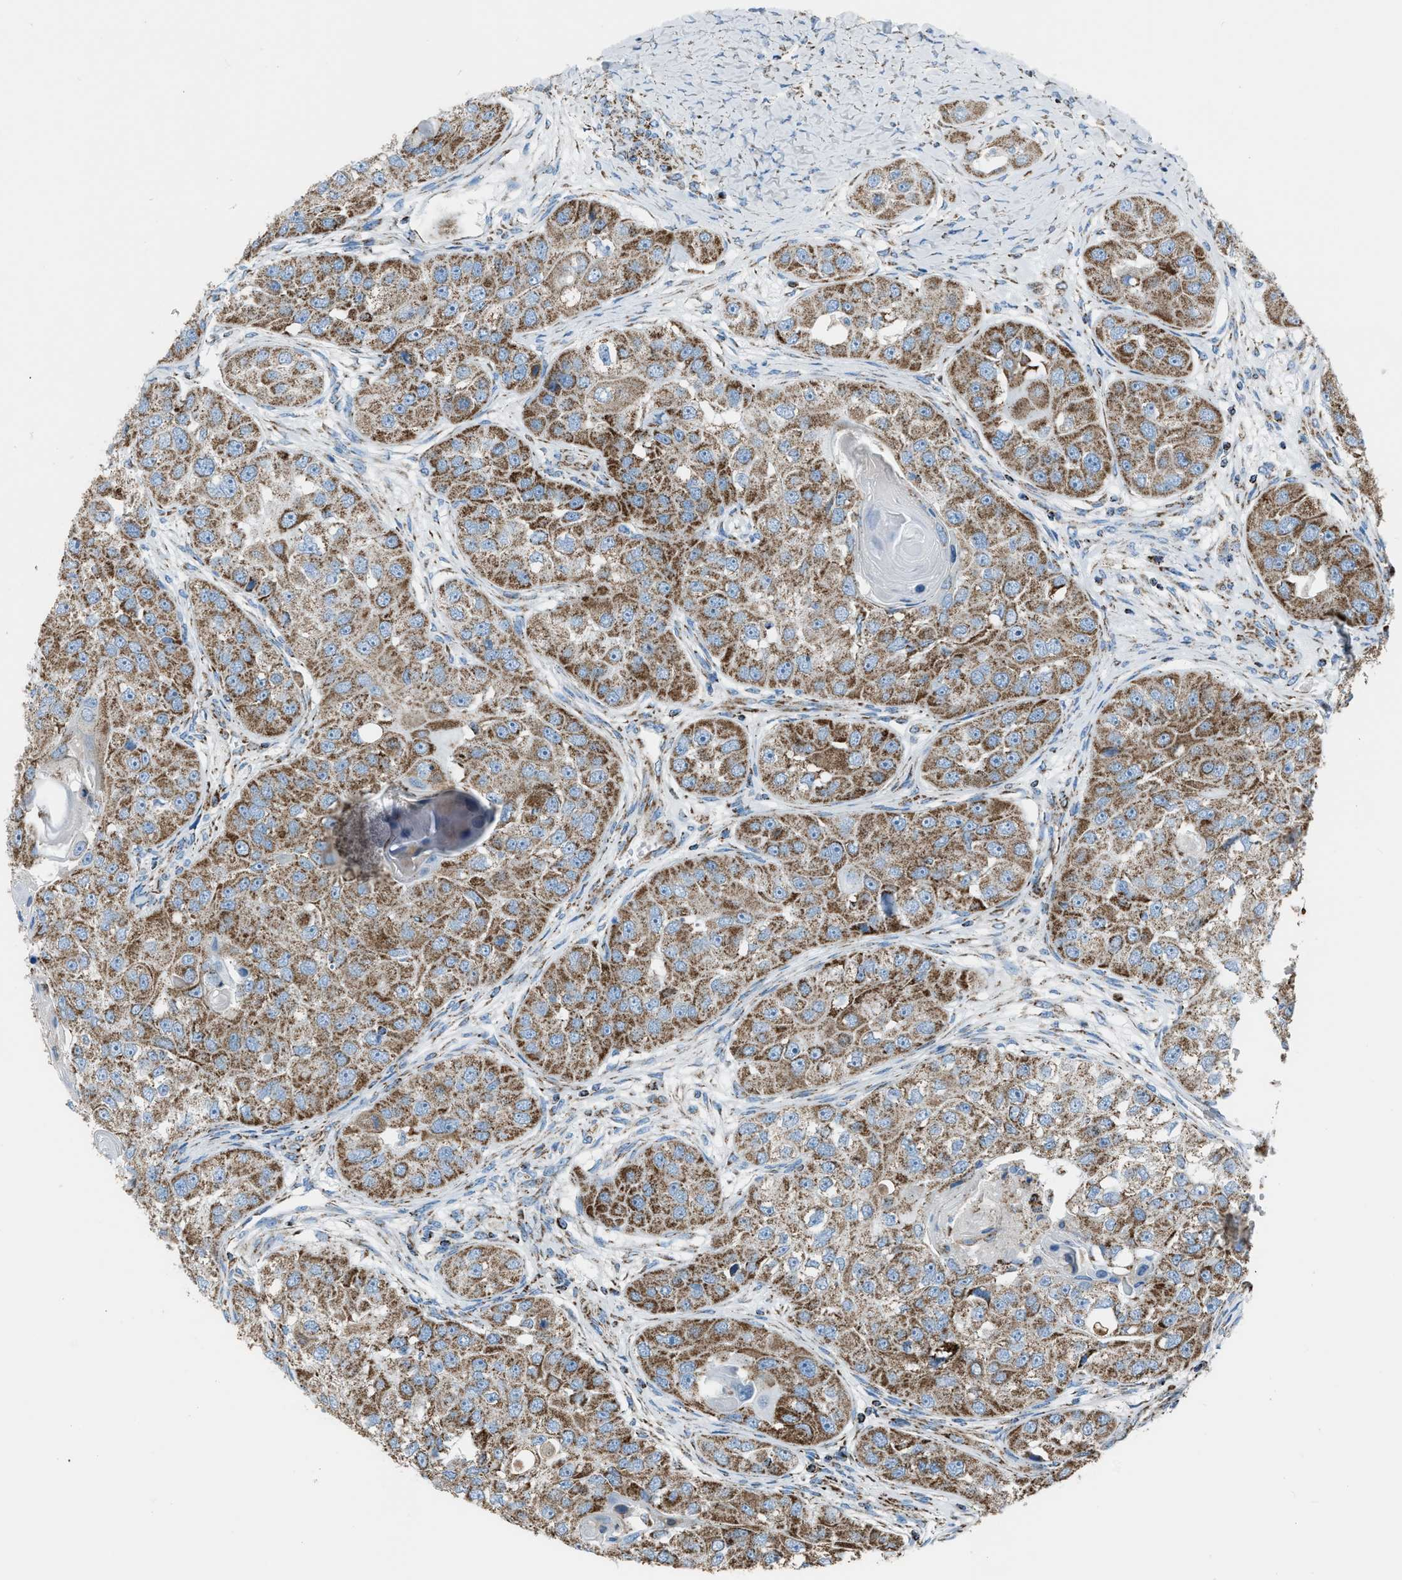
{"staining": {"intensity": "moderate", "quantity": ">75%", "location": "cytoplasmic/membranous"}, "tissue": "head and neck cancer", "cell_type": "Tumor cells", "image_type": "cancer", "snomed": [{"axis": "morphology", "description": "Normal tissue, NOS"}, {"axis": "morphology", "description": "Squamous cell carcinoma, NOS"}, {"axis": "topography", "description": "Skeletal muscle"}, {"axis": "topography", "description": "Head-Neck"}], "caption": "There is medium levels of moderate cytoplasmic/membranous staining in tumor cells of head and neck squamous cell carcinoma, as demonstrated by immunohistochemical staining (brown color).", "gene": "MDH2", "patient": {"sex": "male", "age": 51}}